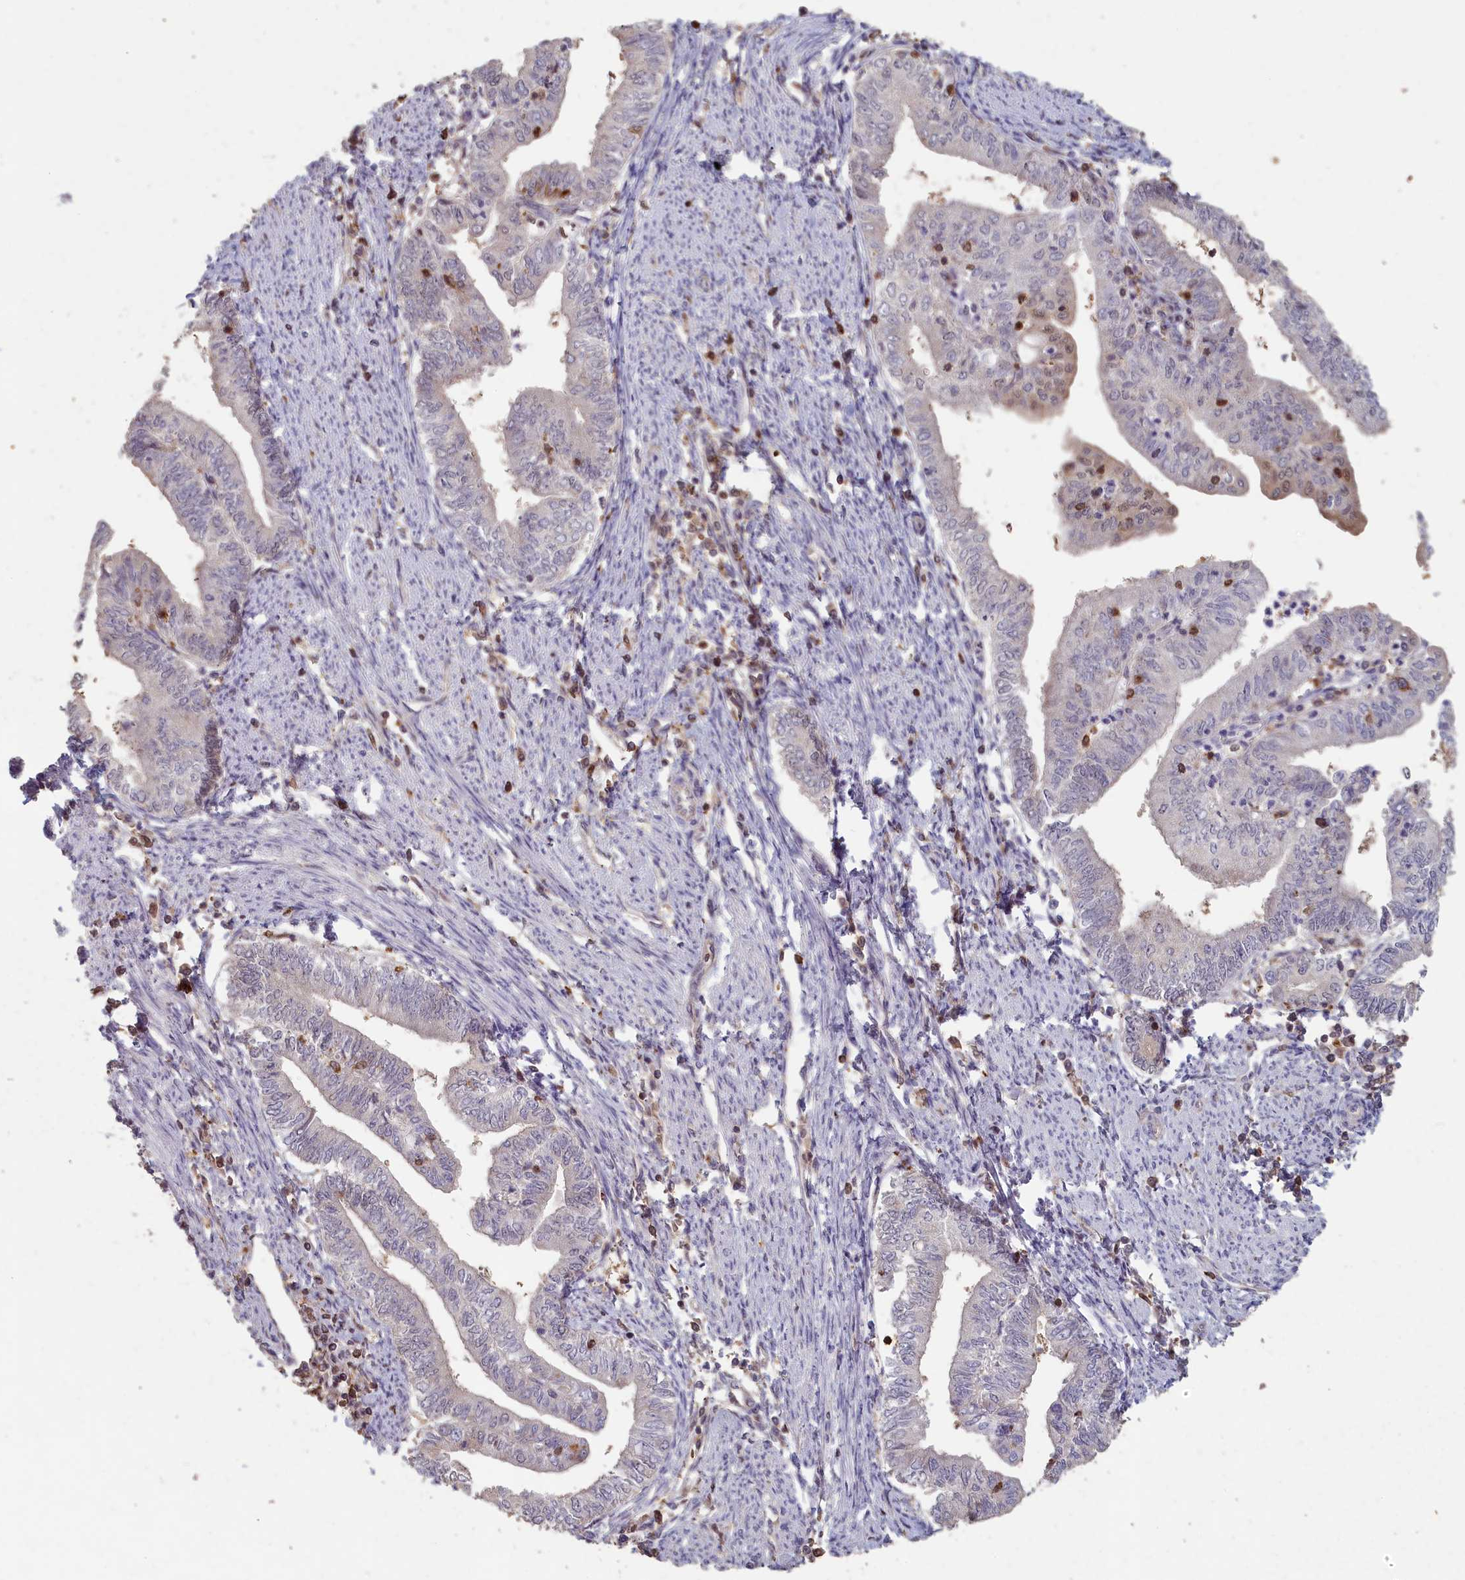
{"staining": {"intensity": "negative", "quantity": "none", "location": "none"}, "tissue": "endometrial cancer", "cell_type": "Tumor cells", "image_type": "cancer", "snomed": [{"axis": "morphology", "description": "Adenocarcinoma, NOS"}, {"axis": "topography", "description": "Endometrium"}], "caption": "High power microscopy histopathology image of an immunohistochemistry (IHC) micrograph of endometrial adenocarcinoma, revealing no significant expression in tumor cells. (DAB (3,3'-diaminobenzidine) immunohistochemistry, high magnification).", "gene": "MADD", "patient": {"sex": "female", "age": 66}}